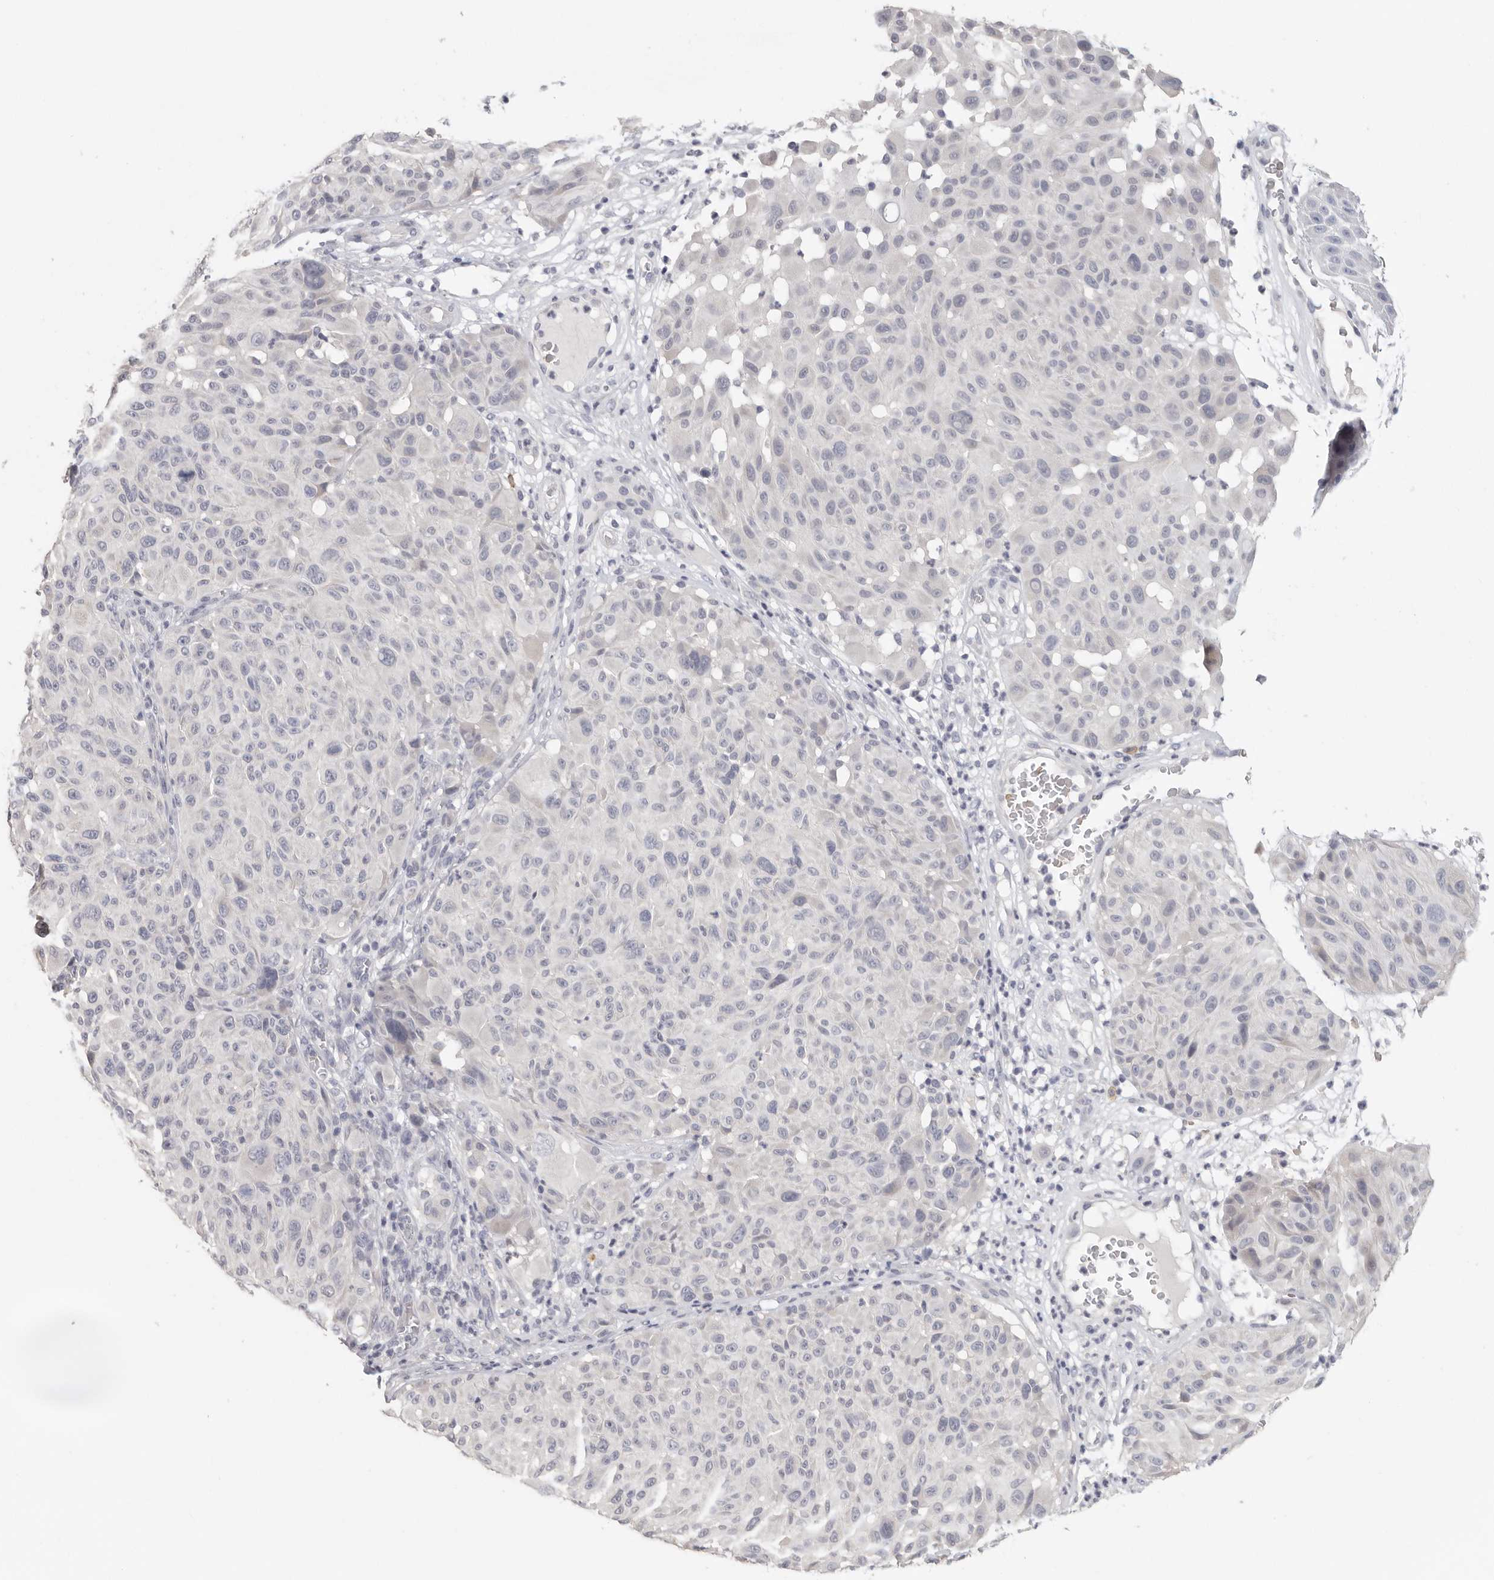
{"staining": {"intensity": "negative", "quantity": "none", "location": "none"}, "tissue": "melanoma", "cell_type": "Tumor cells", "image_type": "cancer", "snomed": [{"axis": "morphology", "description": "Malignant melanoma, NOS"}, {"axis": "topography", "description": "Skin"}], "caption": "Immunohistochemistry (IHC) micrograph of malignant melanoma stained for a protein (brown), which reveals no expression in tumor cells.", "gene": "DNAJC11", "patient": {"sex": "male", "age": 83}}